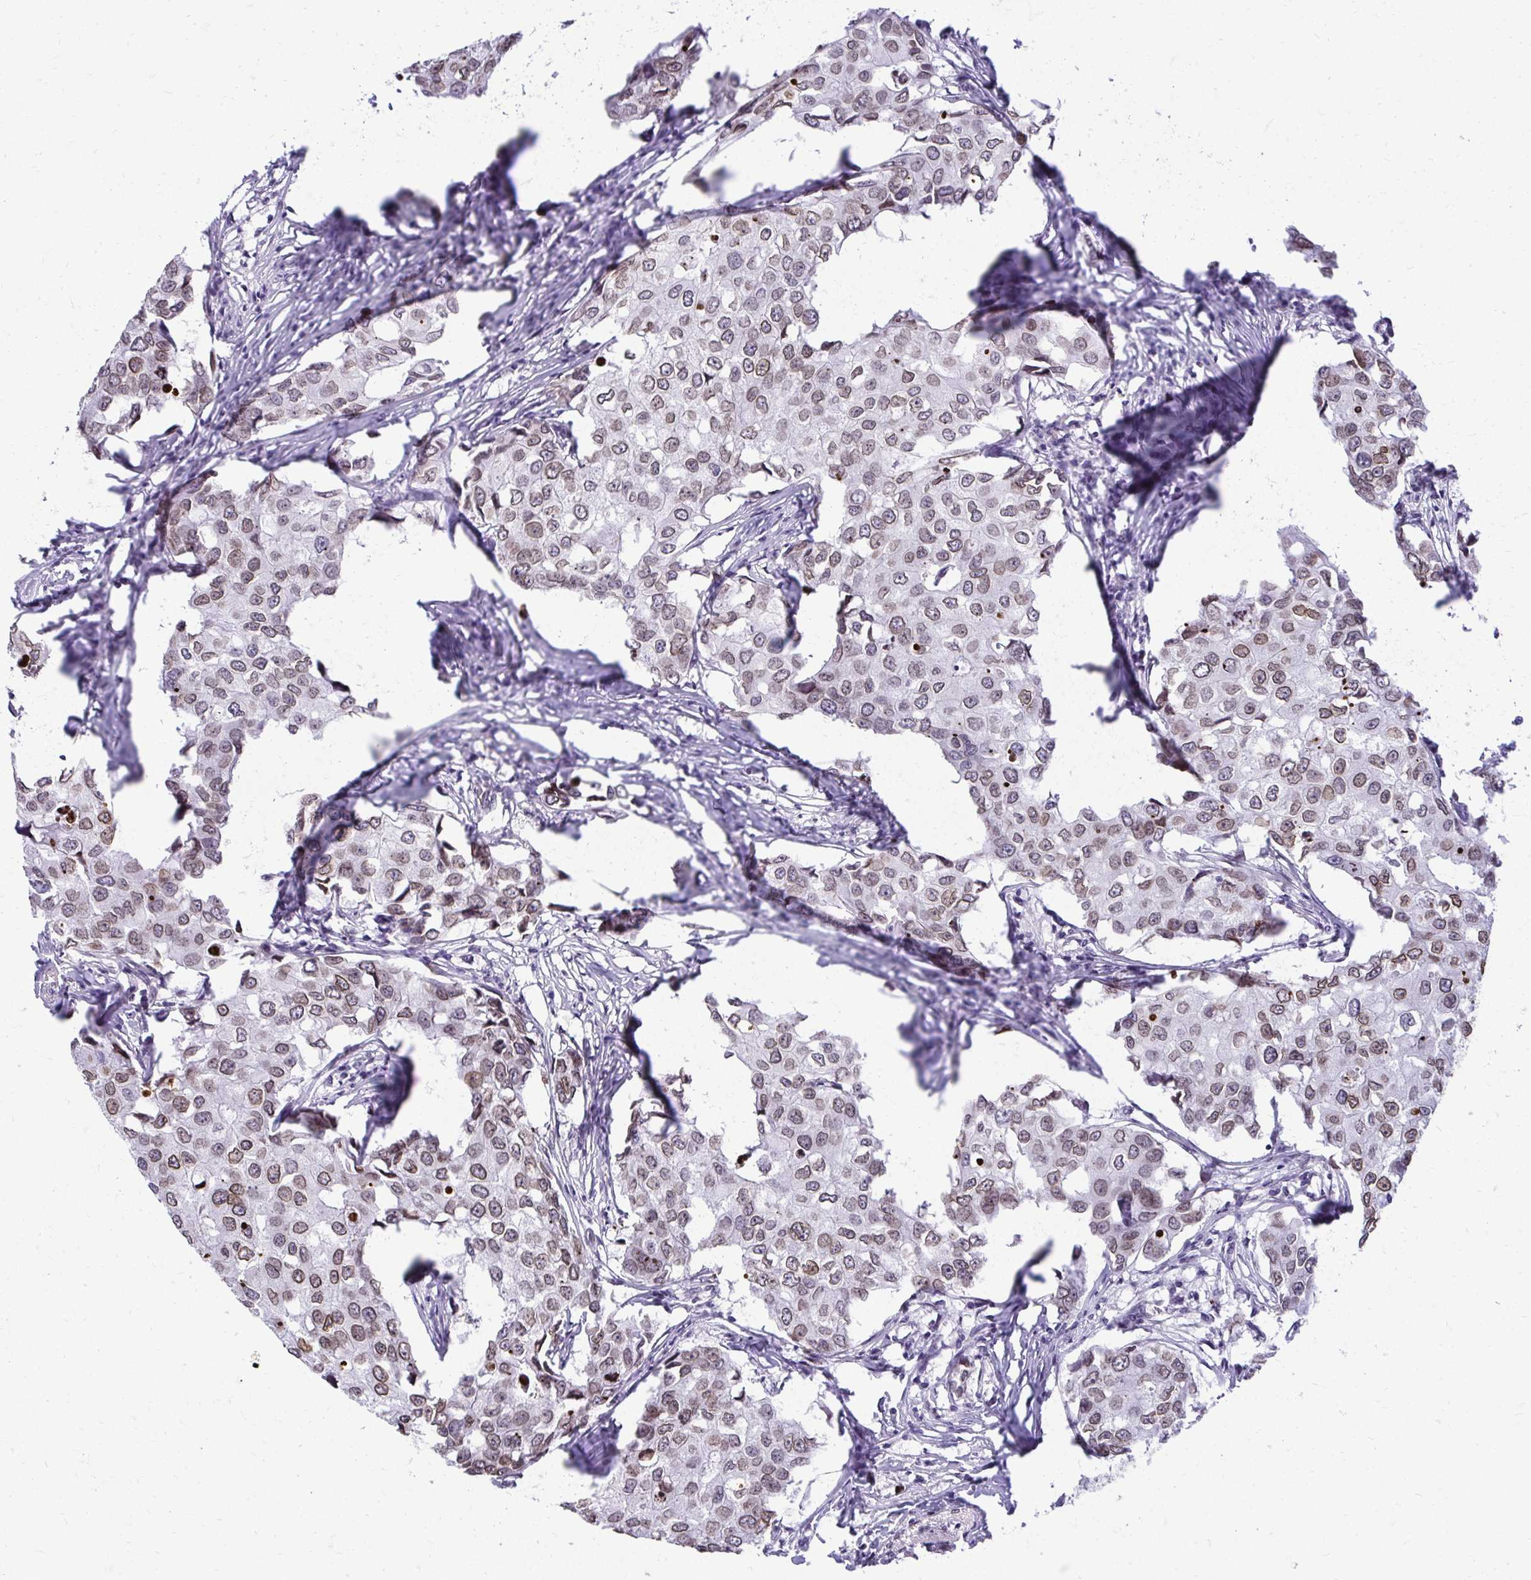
{"staining": {"intensity": "moderate", "quantity": ">75%", "location": "cytoplasmic/membranous,nuclear"}, "tissue": "breast cancer", "cell_type": "Tumor cells", "image_type": "cancer", "snomed": [{"axis": "morphology", "description": "Duct carcinoma"}, {"axis": "topography", "description": "Breast"}], "caption": "Immunohistochemistry of breast cancer (infiltrating ductal carcinoma) exhibits medium levels of moderate cytoplasmic/membranous and nuclear staining in about >75% of tumor cells.", "gene": "BANF1", "patient": {"sex": "female", "age": 27}}